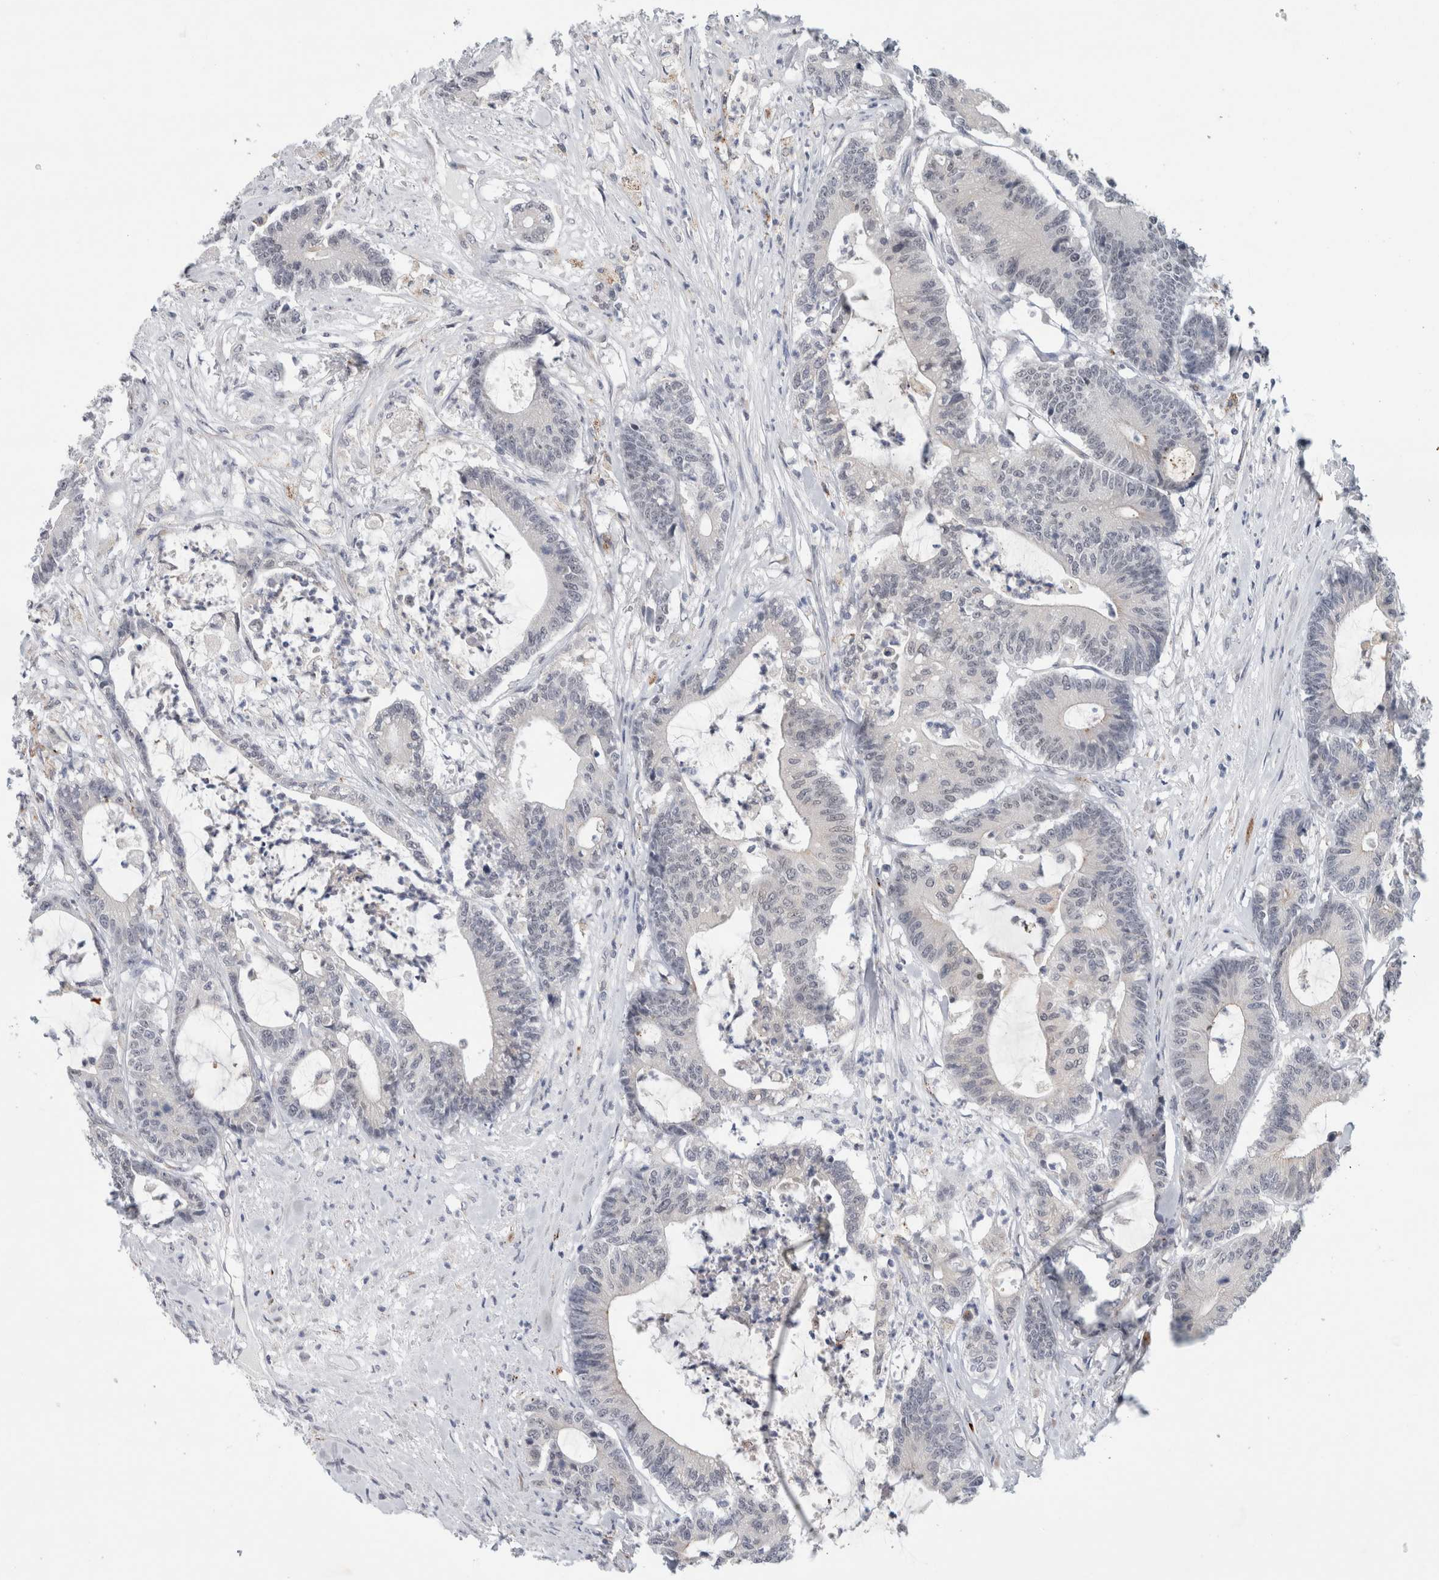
{"staining": {"intensity": "negative", "quantity": "none", "location": "none"}, "tissue": "colorectal cancer", "cell_type": "Tumor cells", "image_type": "cancer", "snomed": [{"axis": "morphology", "description": "Adenocarcinoma, NOS"}, {"axis": "topography", "description": "Colon"}], "caption": "IHC image of neoplastic tissue: human adenocarcinoma (colorectal) stained with DAB (3,3'-diaminobenzidine) demonstrates no significant protein positivity in tumor cells.", "gene": "NIPA1", "patient": {"sex": "female", "age": 84}}